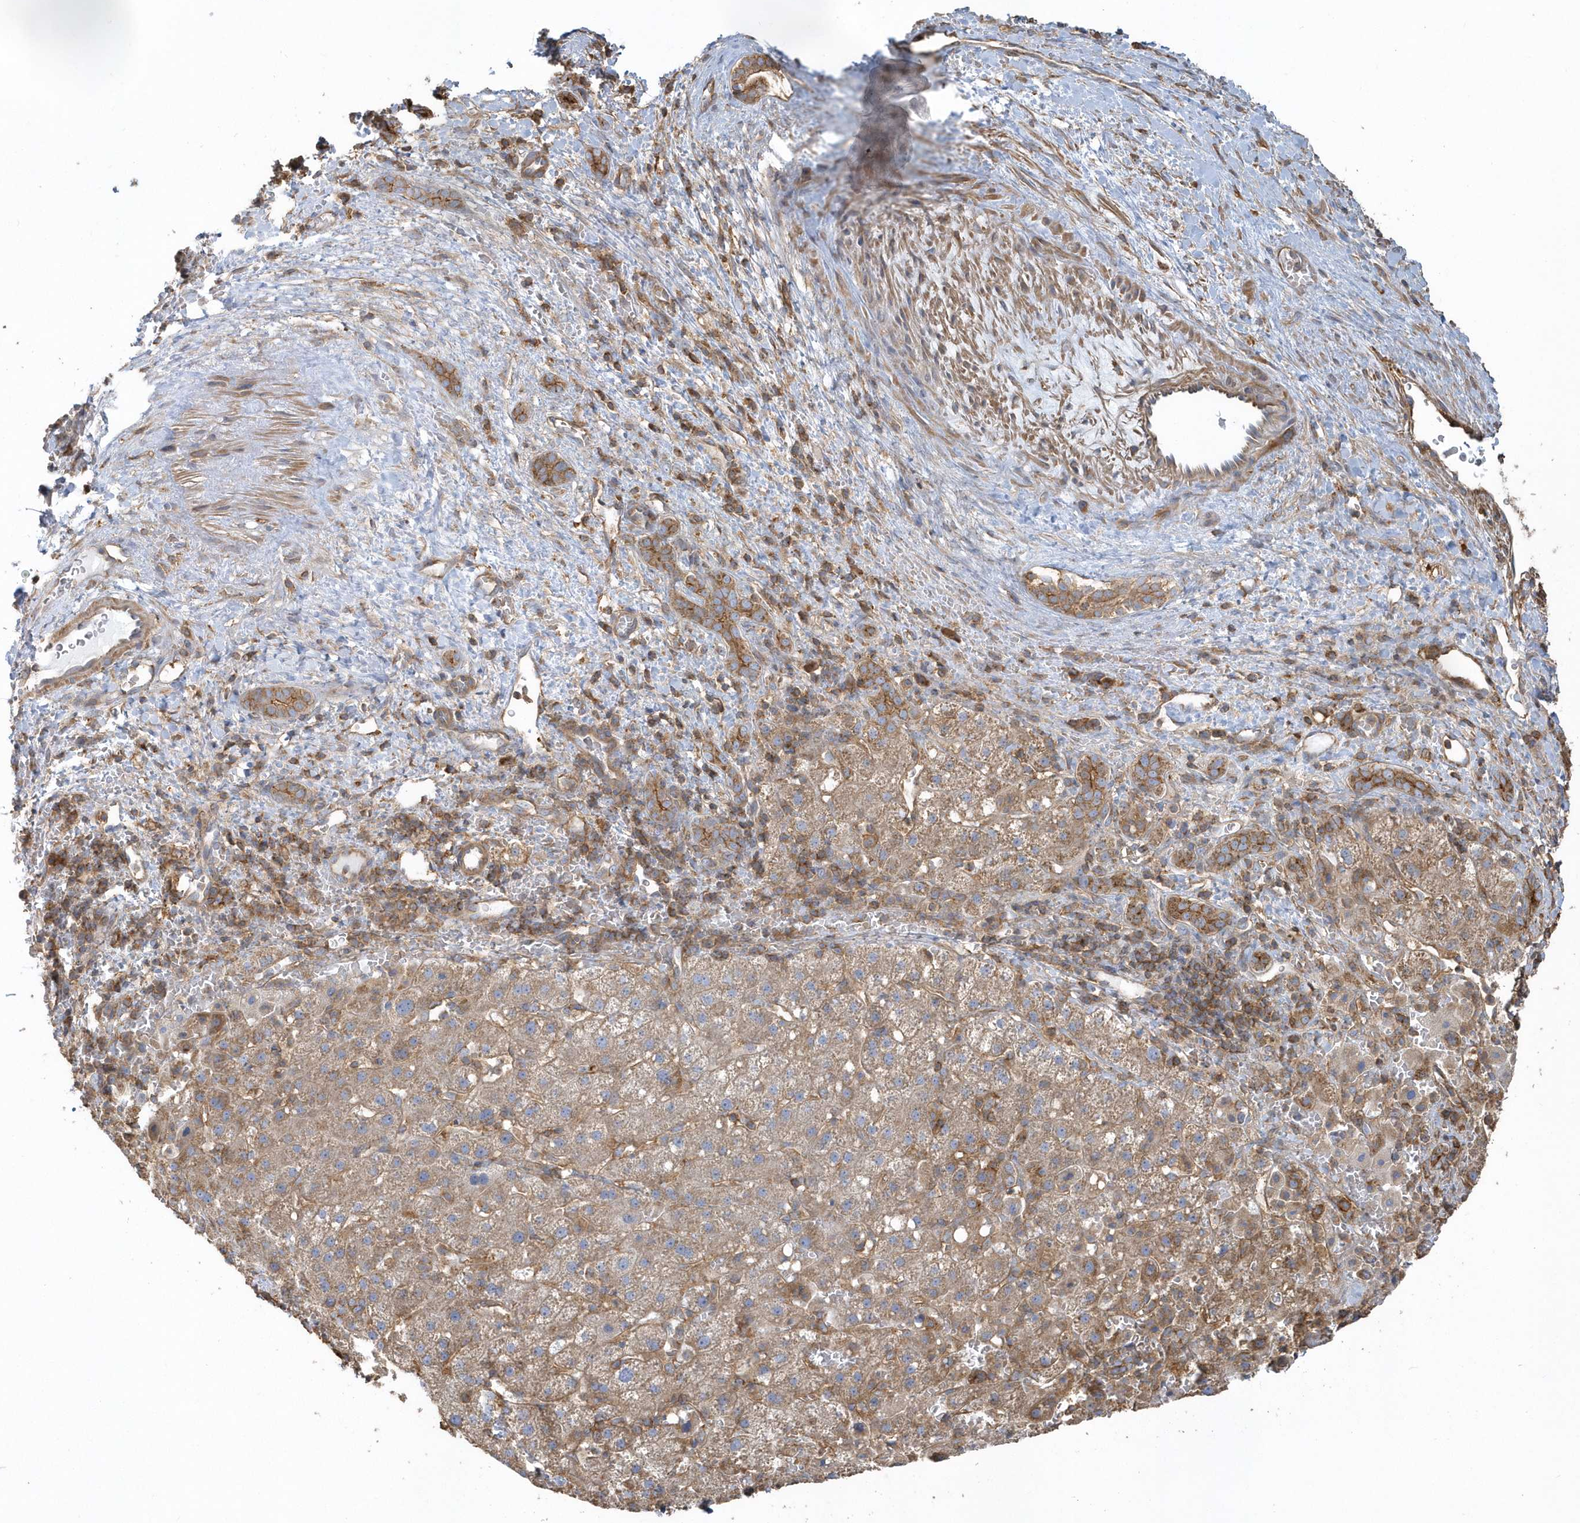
{"staining": {"intensity": "moderate", "quantity": ">75%", "location": "cytoplasmic/membranous"}, "tissue": "liver cancer", "cell_type": "Tumor cells", "image_type": "cancer", "snomed": [{"axis": "morphology", "description": "Carcinoma, Hepatocellular, NOS"}, {"axis": "topography", "description": "Liver"}], "caption": "Approximately >75% of tumor cells in liver hepatocellular carcinoma reveal moderate cytoplasmic/membranous protein positivity as visualized by brown immunohistochemical staining.", "gene": "TRAIP", "patient": {"sex": "male", "age": 57}}